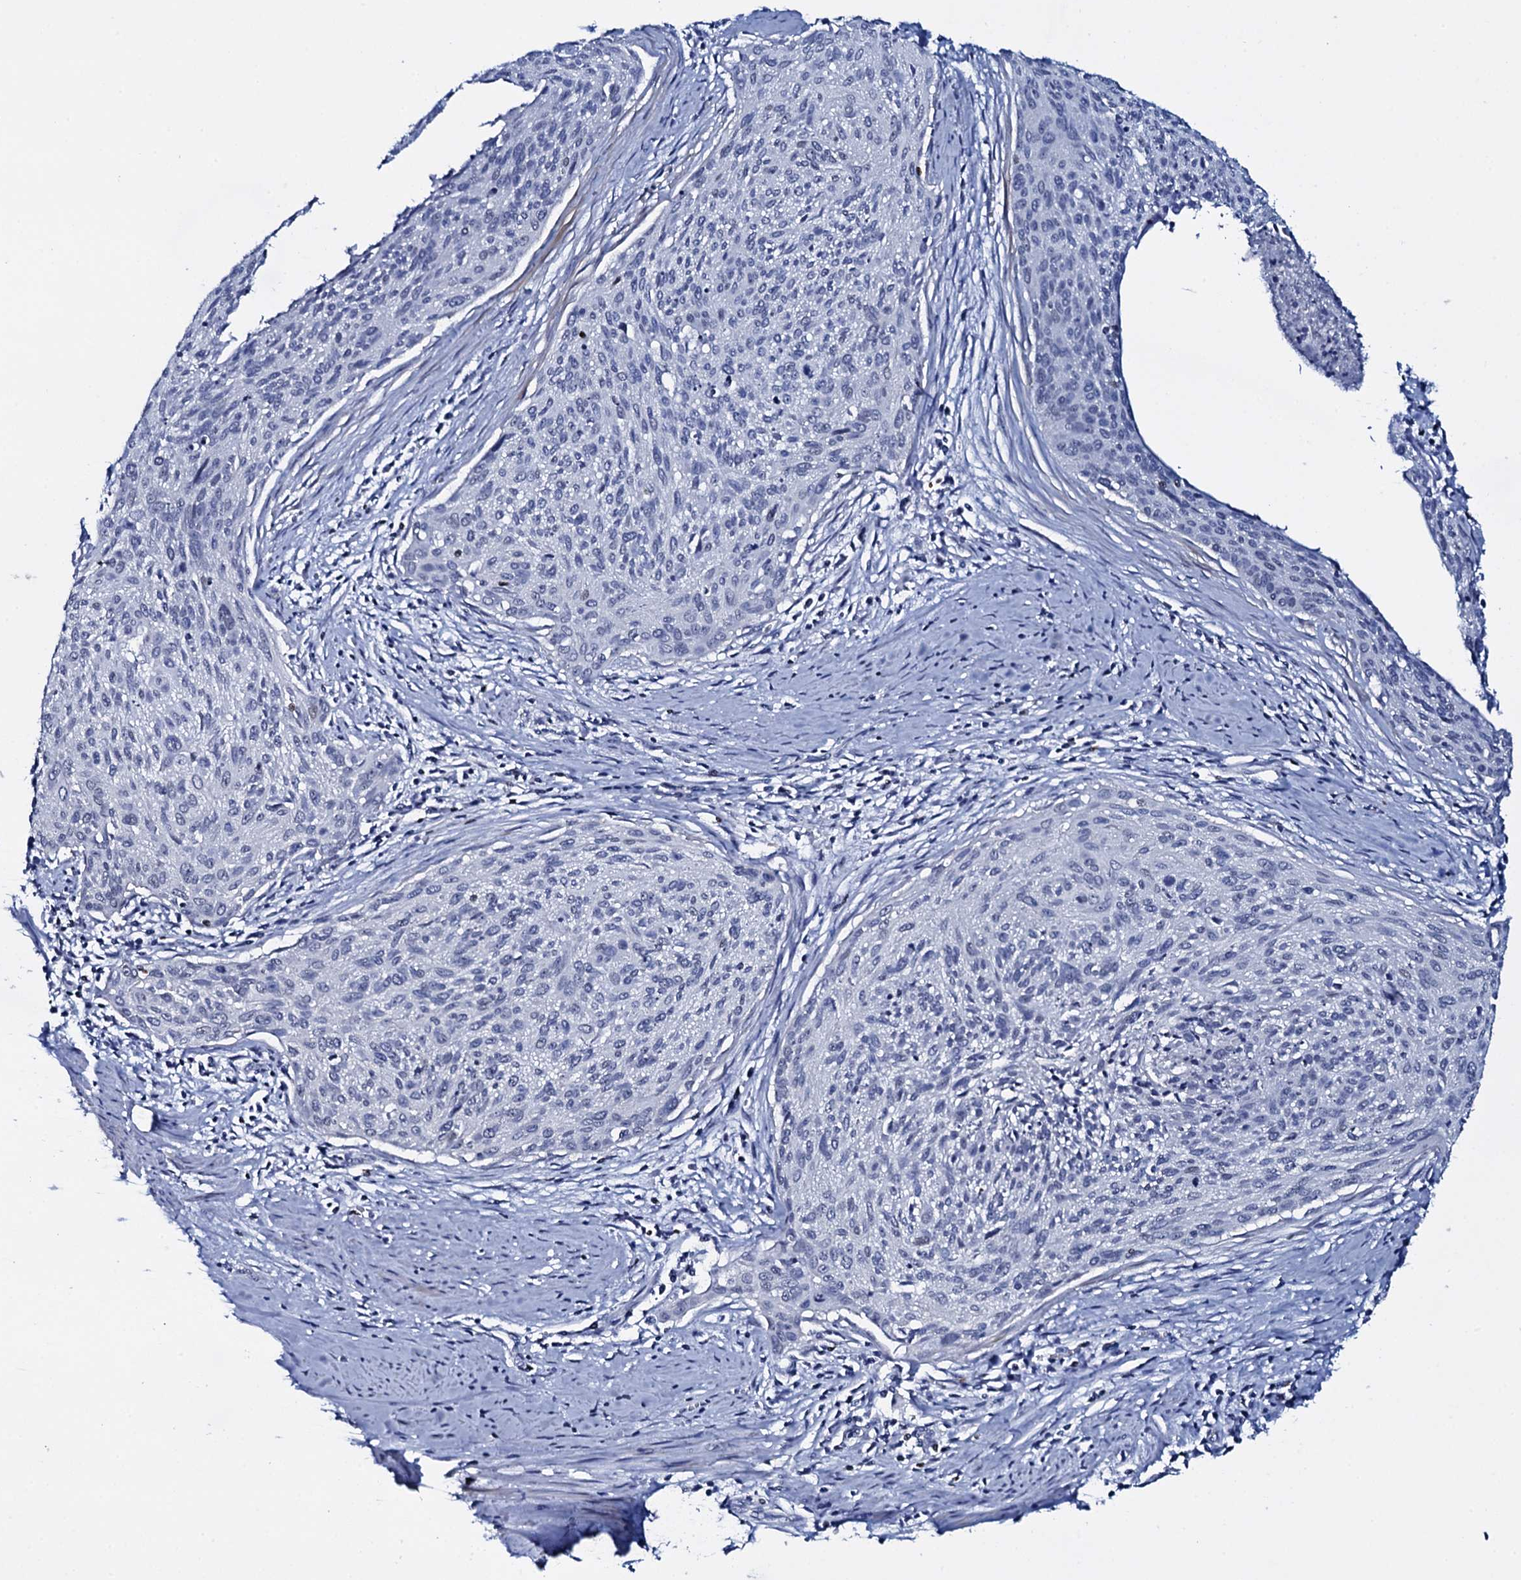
{"staining": {"intensity": "negative", "quantity": "none", "location": "none"}, "tissue": "cervical cancer", "cell_type": "Tumor cells", "image_type": "cancer", "snomed": [{"axis": "morphology", "description": "Squamous cell carcinoma, NOS"}, {"axis": "topography", "description": "Cervix"}], "caption": "An IHC image of cervical cancer (squamous cell carcinoma) is shown. There is no staining in tumor cells of cervical cancer (squamous cell carcinoma). (Immunohistochemistry (ihc), brightfield microscopy, high magnification).", "gene": "NPM2", "patient": {"sex": "female", "age": 55}}